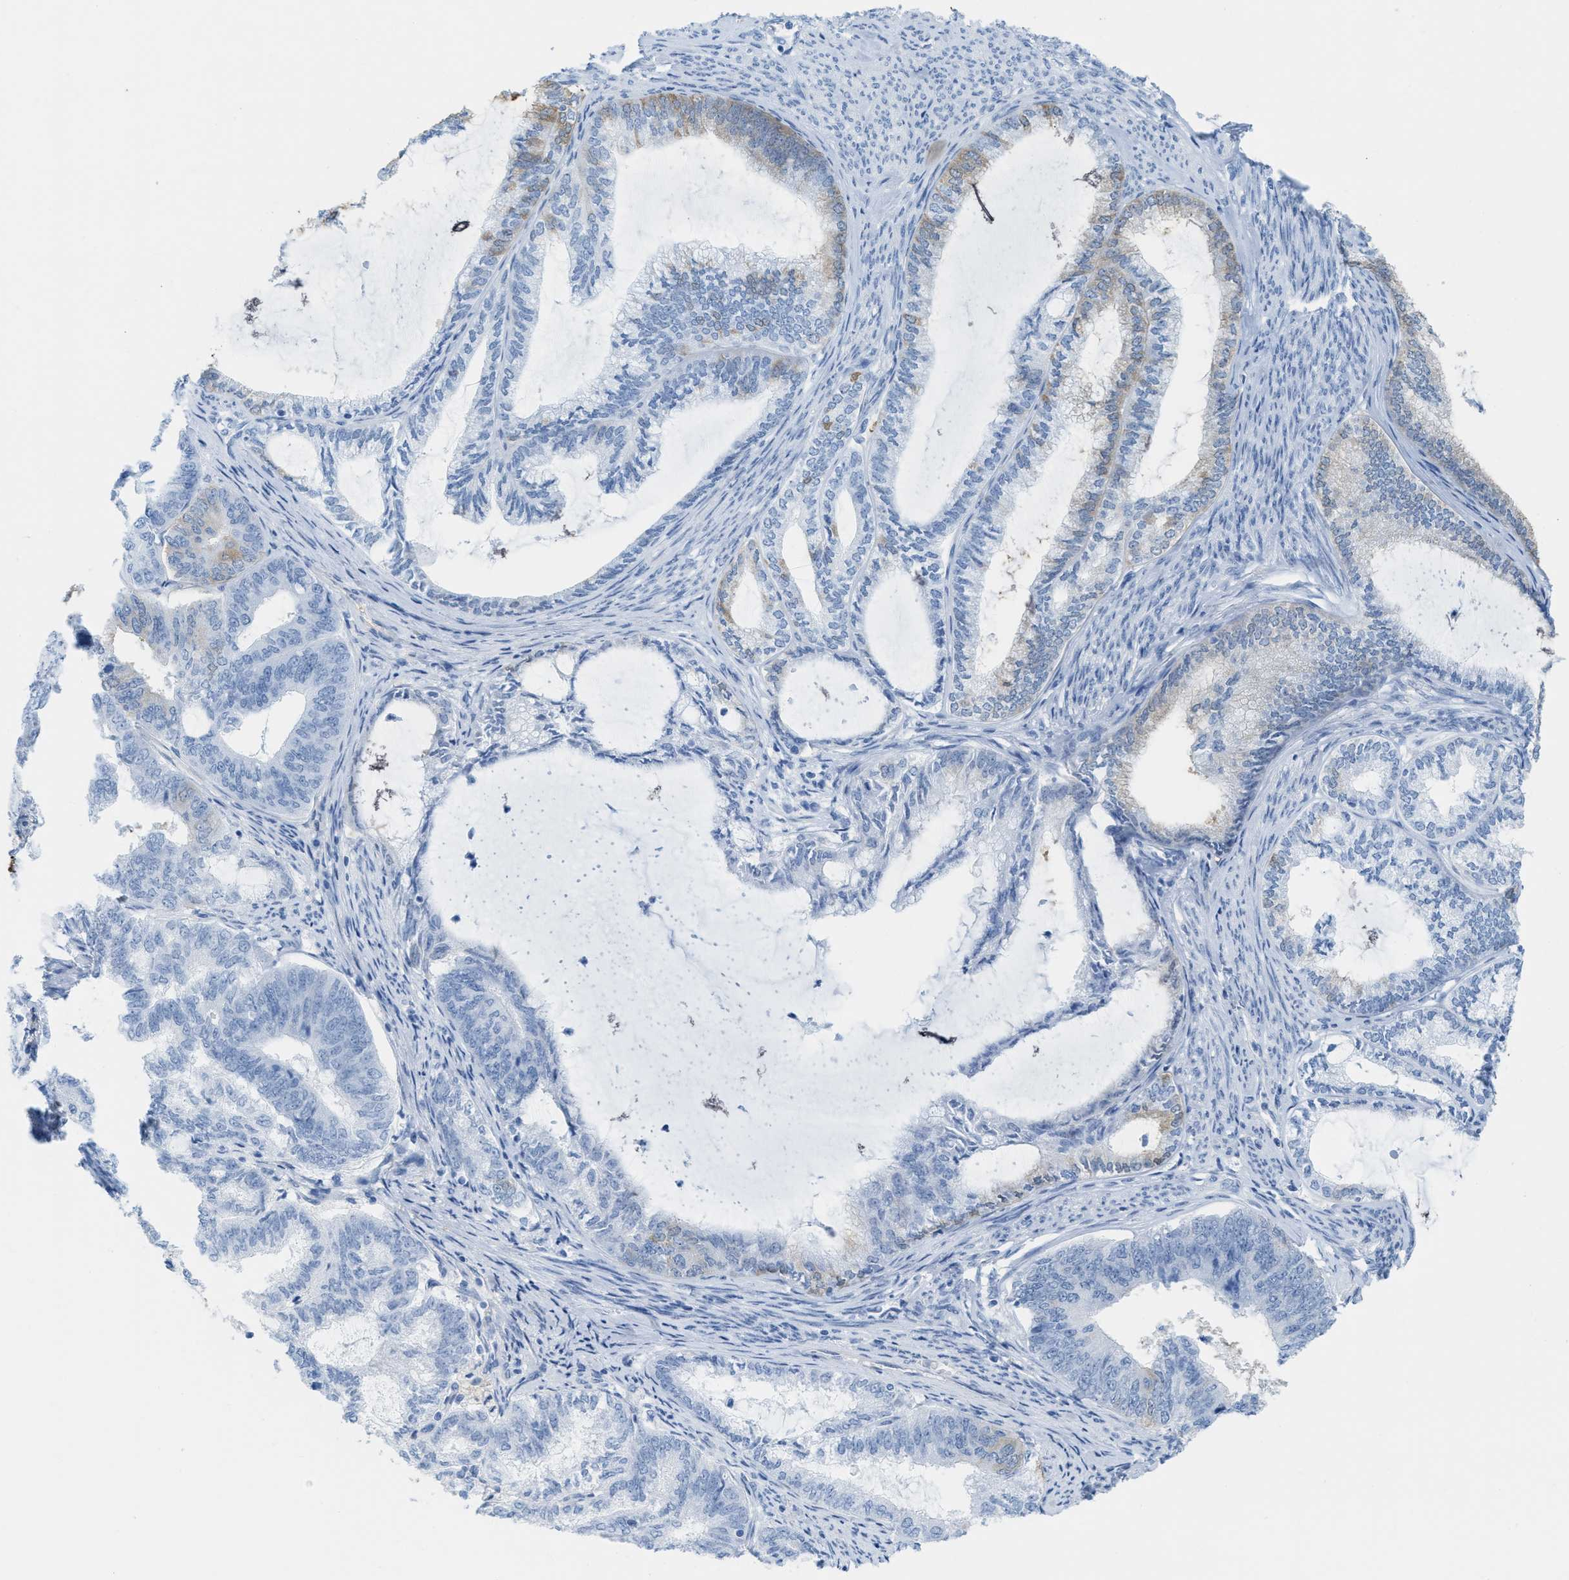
{"staining": {"intensity": "negative", "quantity": "none", "location": "none"}, "tissue": "endometrial cancer", "cell_type": "Tumor cells", "image_type": "cancer", "snomed": [{"axis": "morphology", "description": "Adenocarcinoma, NOS"}, {"axis": "topography", "description": "Endometrium"}], "caption": "Protein analysis of endometrial adenocarcinoma displays no significant positivity in tumor cells.", "gene": "ASGR1", "patient": {"sex": "female", "age": 86}}